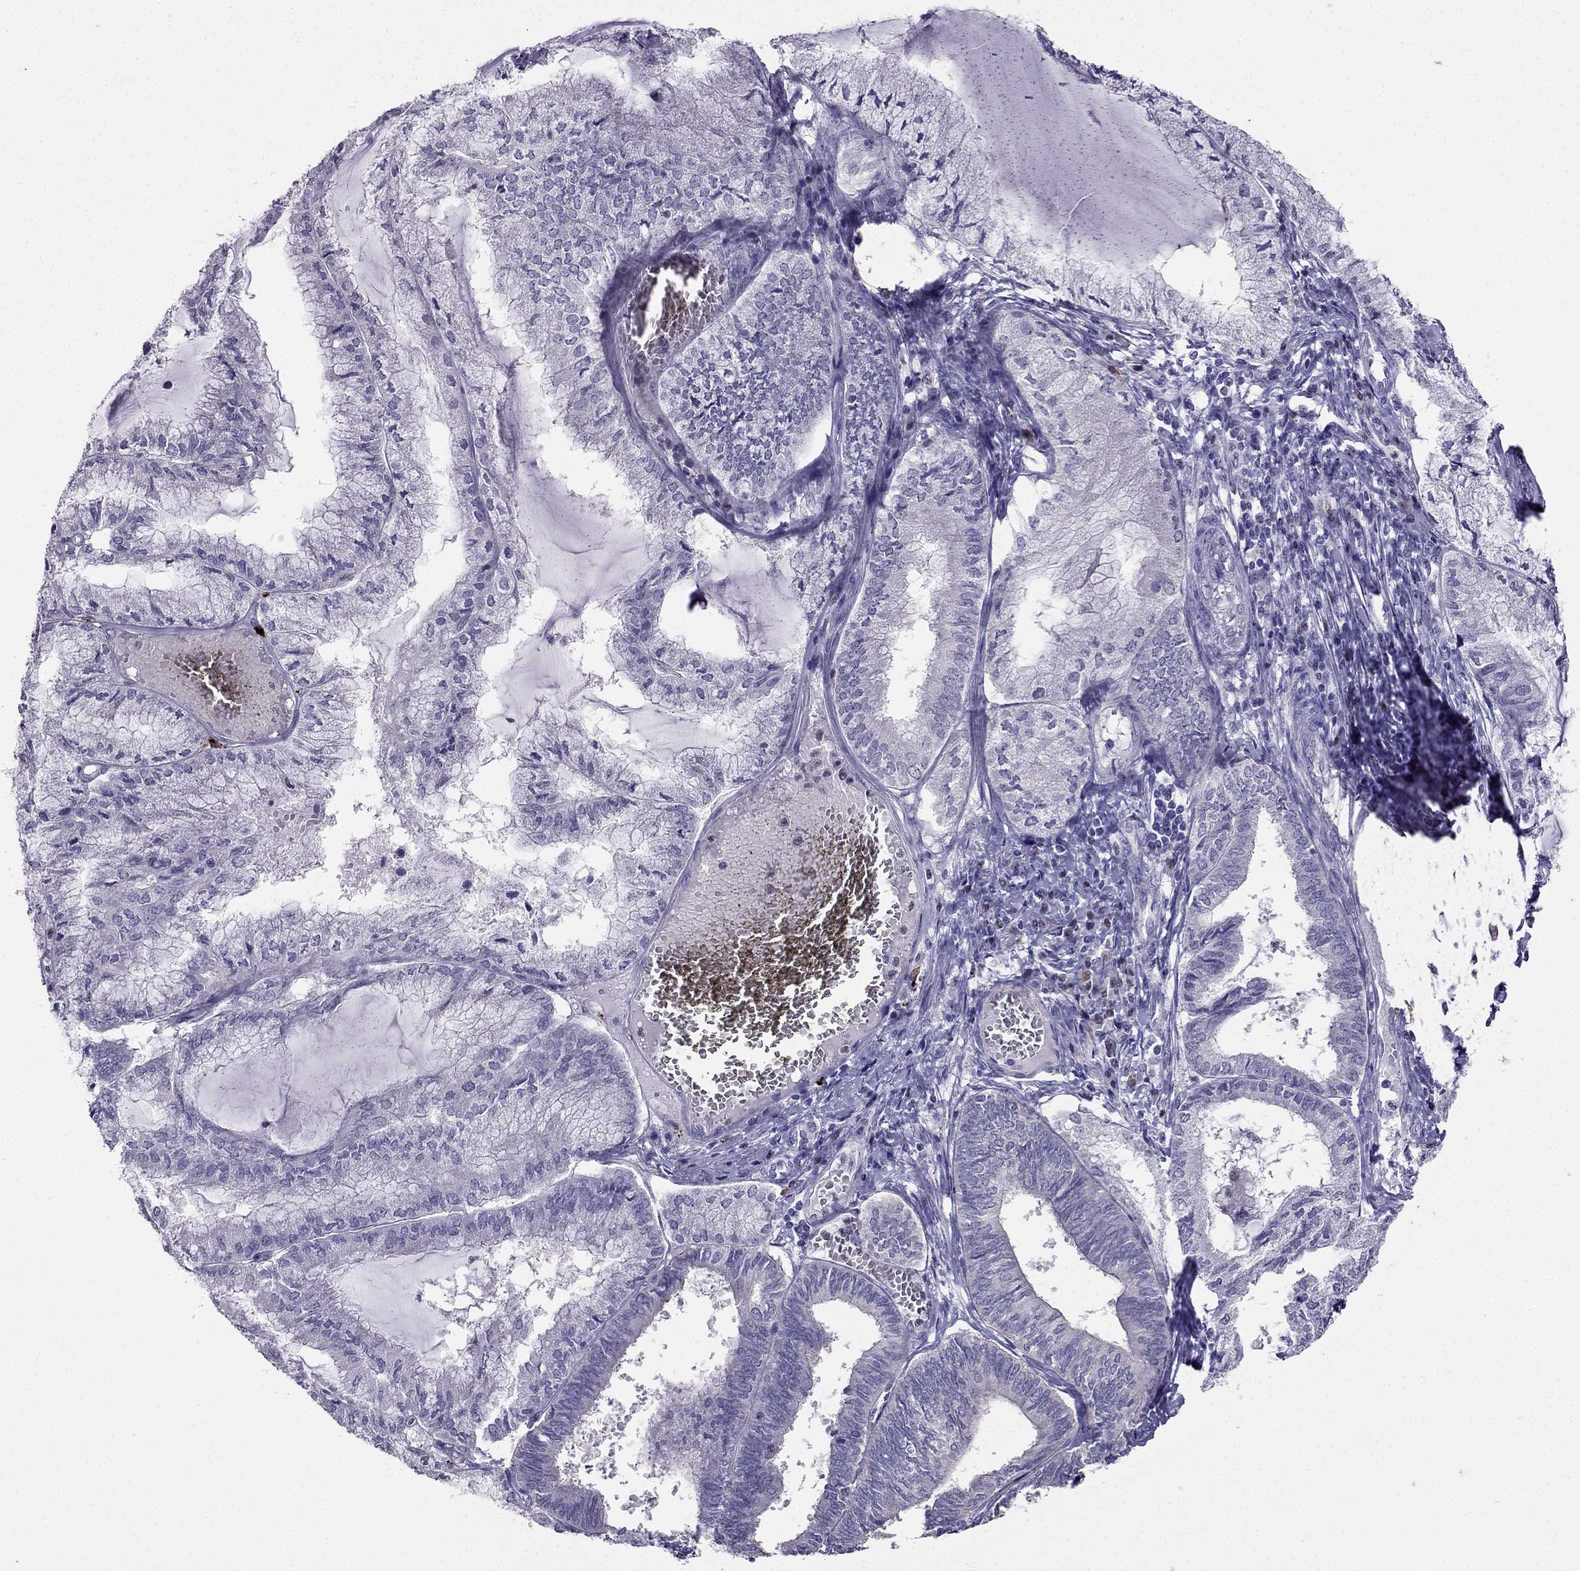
{"staining": {"intensity": "negative", "quantity": "none", "location": "none"}, "tissue": "endometrial cancer", "cell_type": "Tumor cells", "image_type": "cancer", "snomed": [{"axis": "morphology", "description": "Carcinoma, NOS"}, {"axis": "topography", "description": "Endometrium"}], "caption": "IHC micrograph of endometrial cancer stained for a protein (brown), which displays no expression in tumor cells. The staining was performed using DAB to visualize the protein expression in brown, while the nuclei were stained in blue with hematoxylin (Magnification: 20x).", "gene": "ARID3A", "patient": {"sex": "female", "age": 62}}